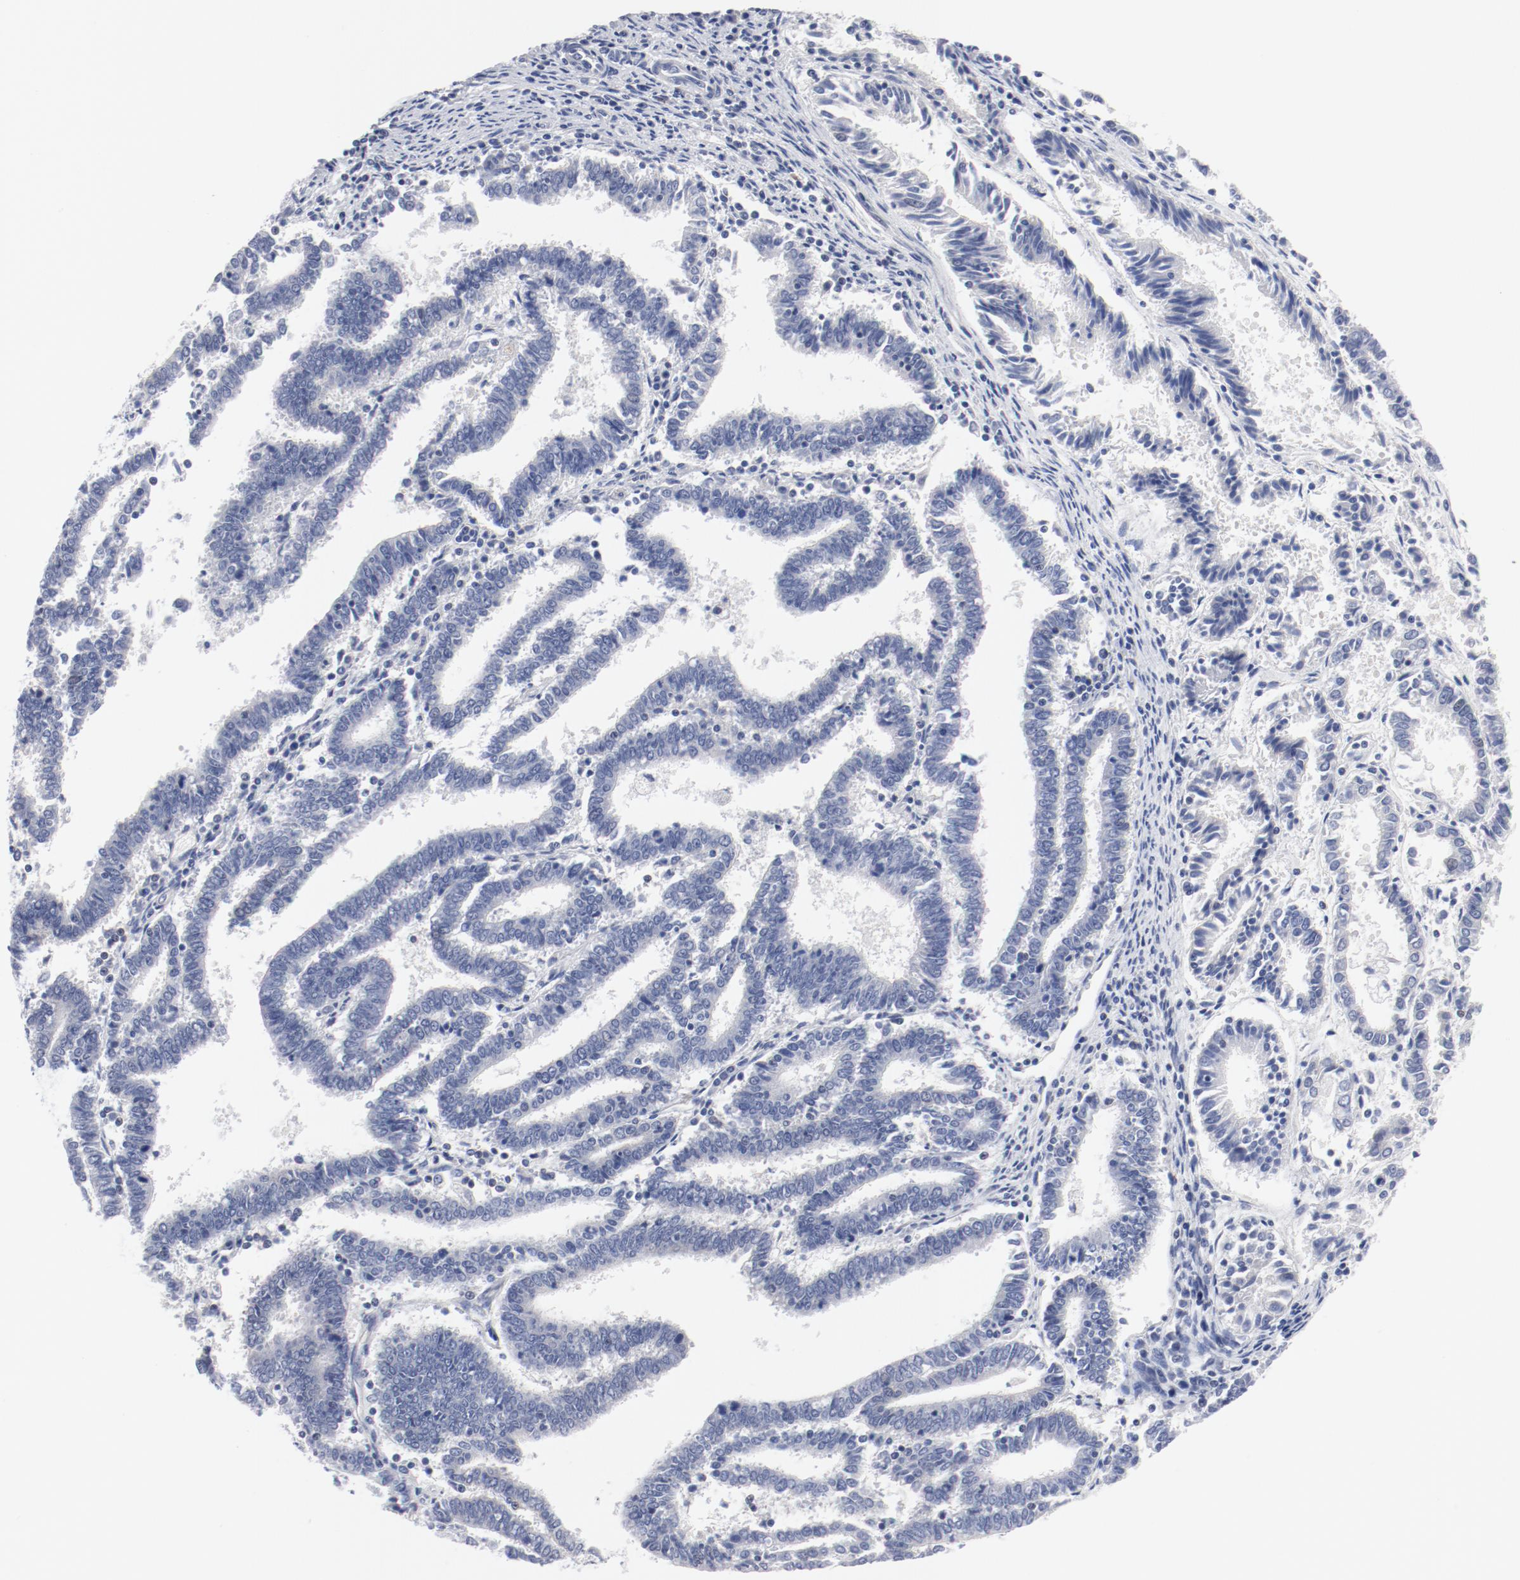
{"staining": {"intensity": "negative", "quantity": "none", "location": "none"}, "tissue": "endometrial cancer", "cell_type": "Tumor cells", "image_type": "cancer", "snomed": [{"axis": "morphology", "description": "Adenocarcinoma, NOS"}, {"axis": "topography", "description": "Uterus"}], "caption": "An immunohistochemistry histopathology image of endometrial adenocarcinoma is shown. There is no staining in tumor cells of endometrial adenocarcinoma. Nuclei are stained in blue.", "gene": "KCNK13", "patient": {"sex": "female", "age": 83}}